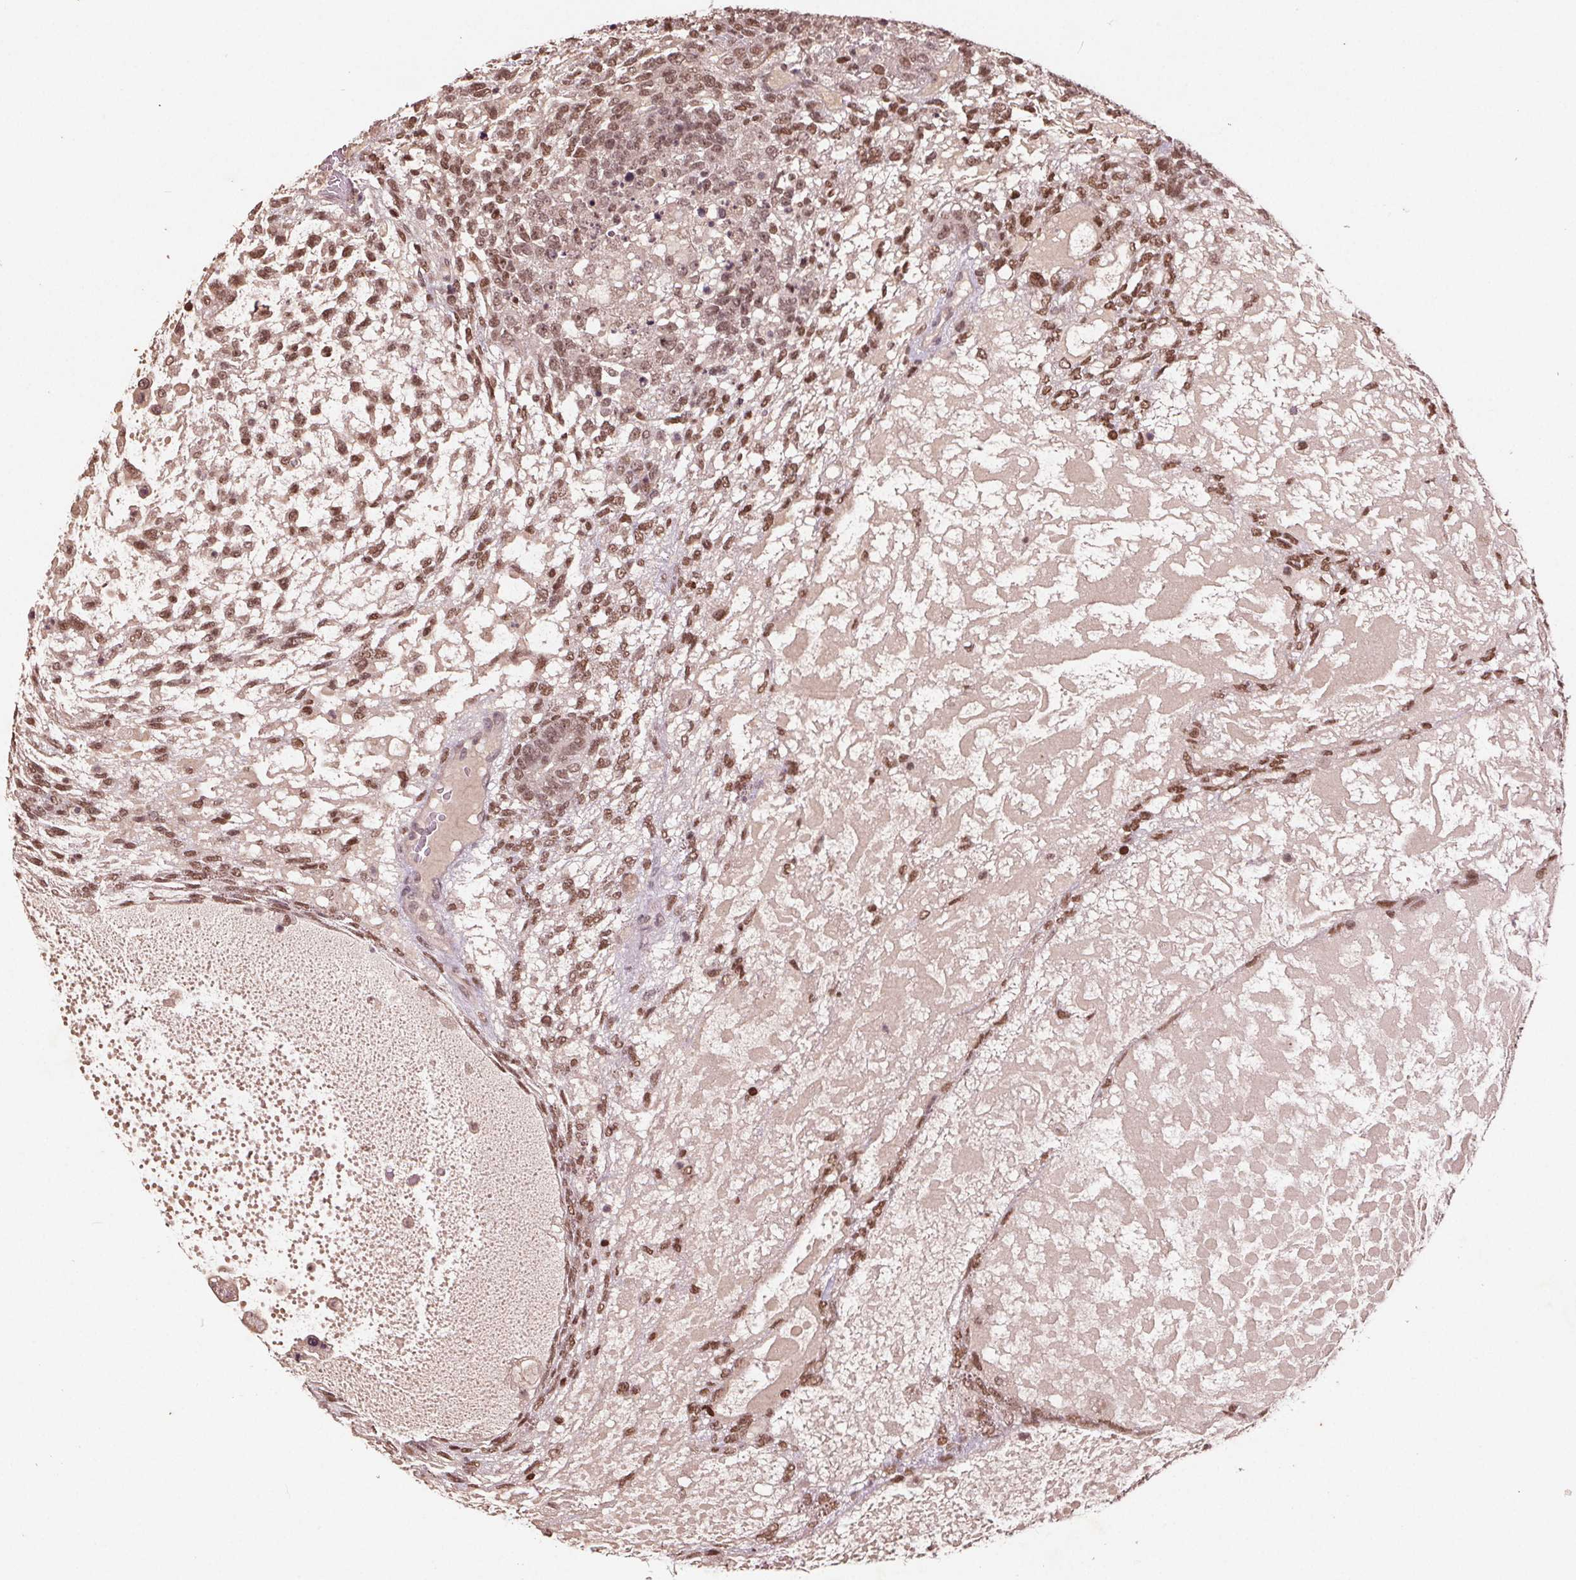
{"staining": {"intensity": "moderate", "quantity": ">75%", "location": "nuclear"}, "tissue": "testis cancer", "cell_type": "Tumor cells", "image_type": "cancer", "snomed": [{"axis": "morphology", "description": "Carcinoma, Embryonal, NOS"}, {"axis": "topography", "description": "Testis"}], "caption": "The image reveals immunohistochemical staining of testis cancer (embryonal carcinoma). There is moderate nuclear positivity is seen in about >75% of tumor cells.", "gene": "DNMT3B", "patient": {"sex": "male", "age": 23}}